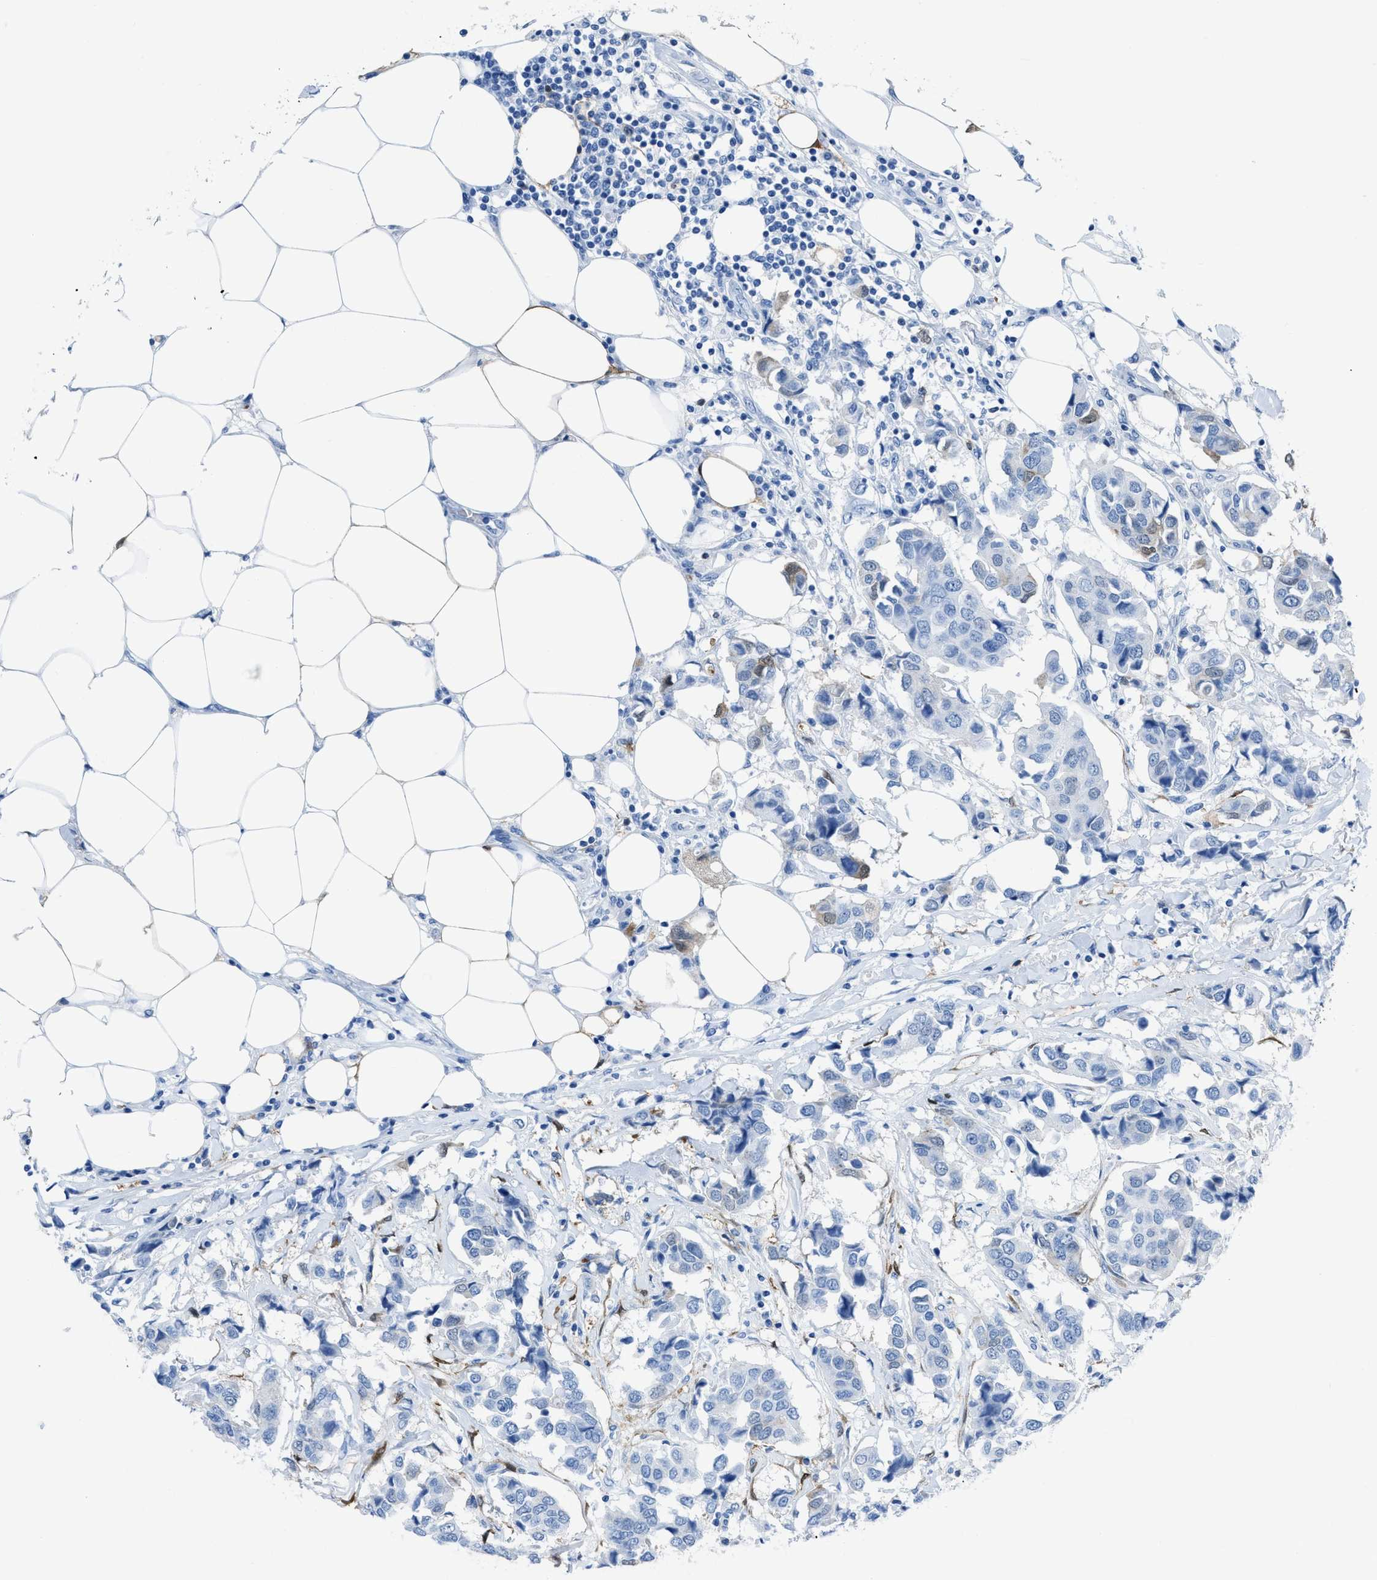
{"staining": {"intensity": "negative", "quantity": "none", "location": "none"}, "tissue": "breast cancer", "cell_type": "Tumor cells", "image_type": "cancer", "snomed": [{"axis": "morphology", "description": "Duct carcinoma"}, {"axis": "topography", "description": "Breast"}], "caption": "DAB immunohistochemical staining of breast invasive ductal carcinoma shows no significant positivity in tumor cells.", "gene": "CDKN2A", "patient": {"sex": "female", "age": 80}}